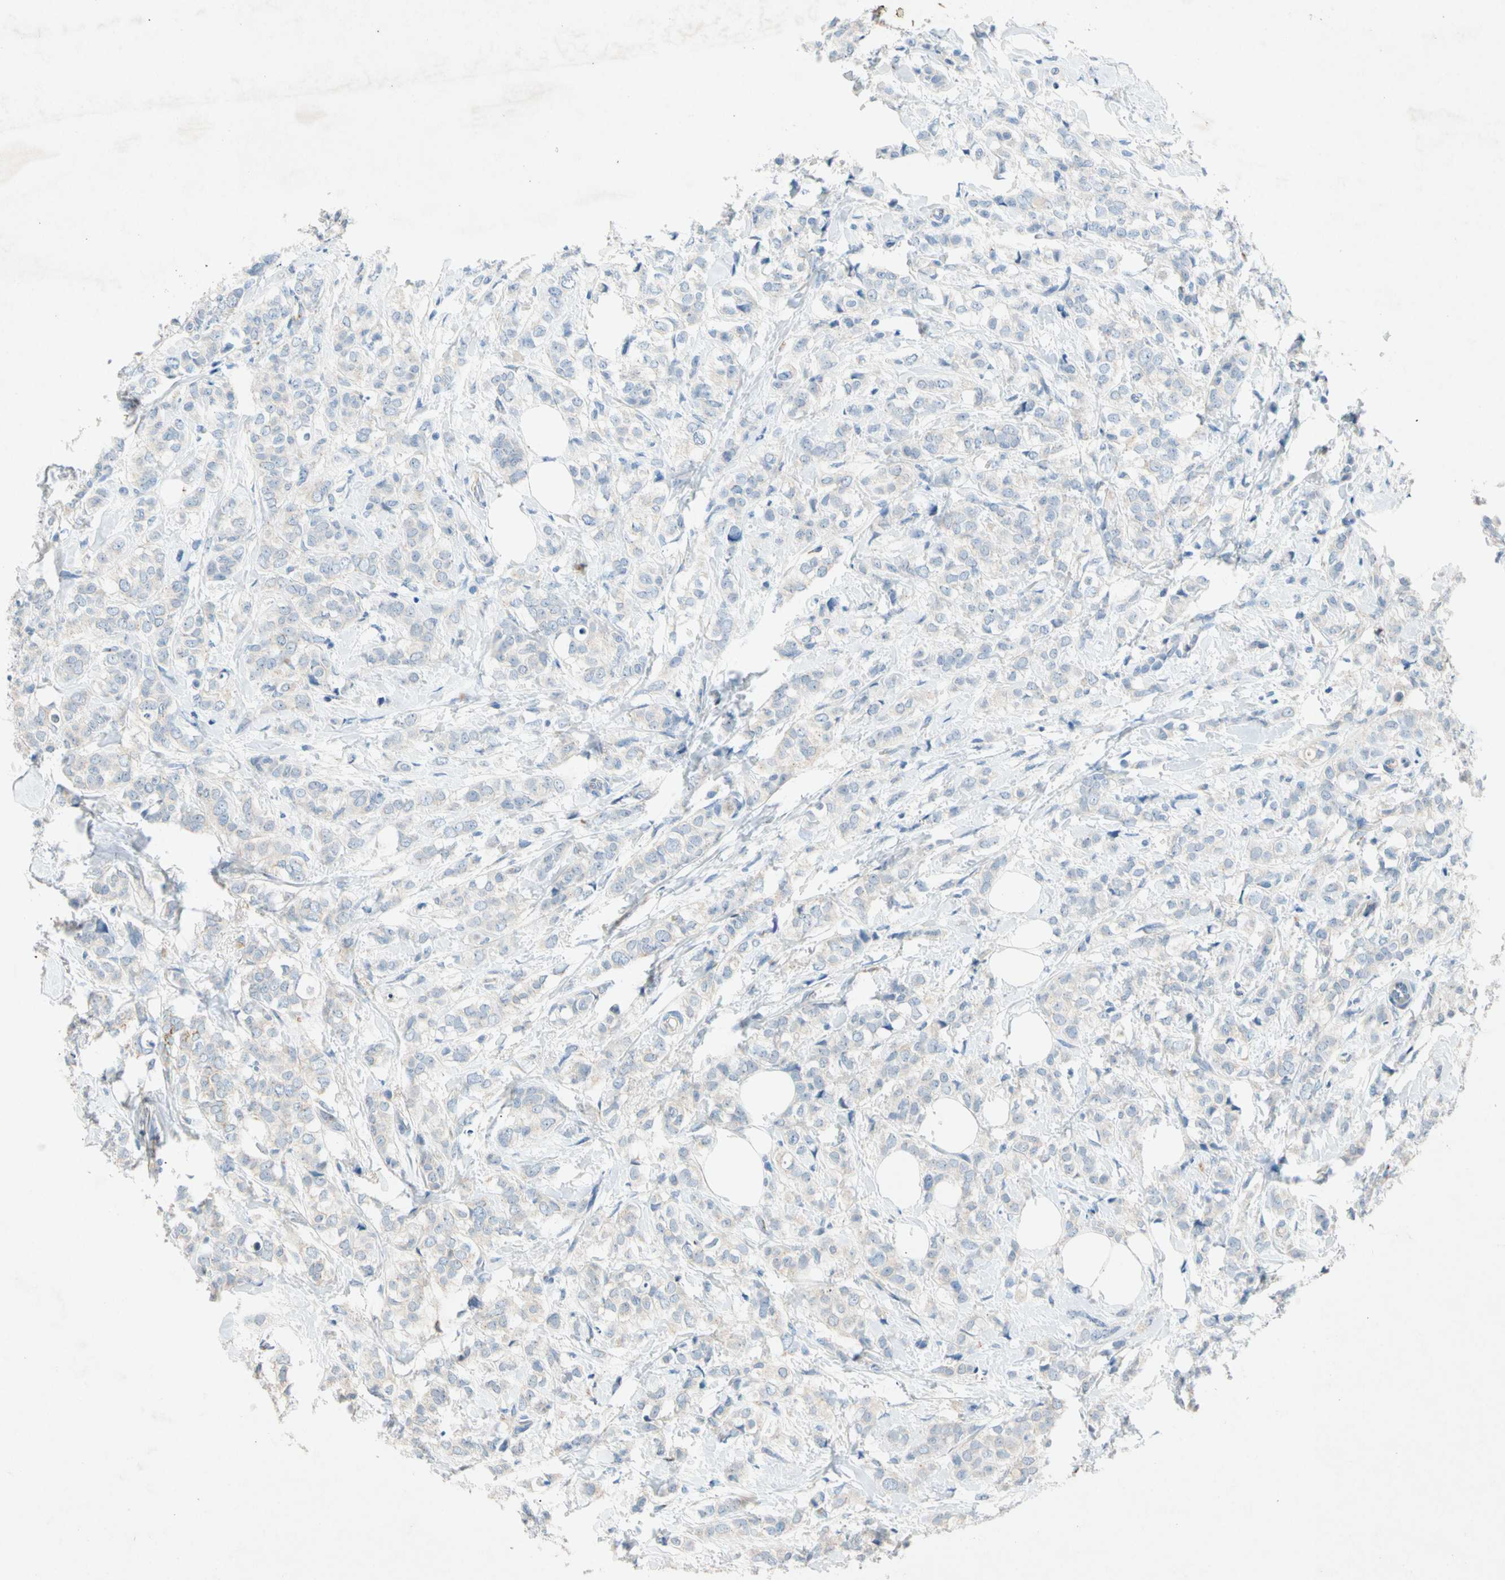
{"staining": {"intensity": "negative", "quantity": "none", "location": "none"}, "tissue": "breast cancer", "cell_type": "Tumor cells", "image_type": "cancer", "snomed": [{"axis": "morphology", "description": "Lobular carcinoma"}, {"axis": "topography", "description": "Breast"}], "caption": "High power microscopy histopathology image of an immunohistochemistry photomicrograph of breast lobular carcinoma, revealing no significant staining in tumor cells. (DAB IHC visualized using brightfield microscopy, high magnification).", "gene": "GASK1B", "patient": {"sex": "female", "age": 60}}